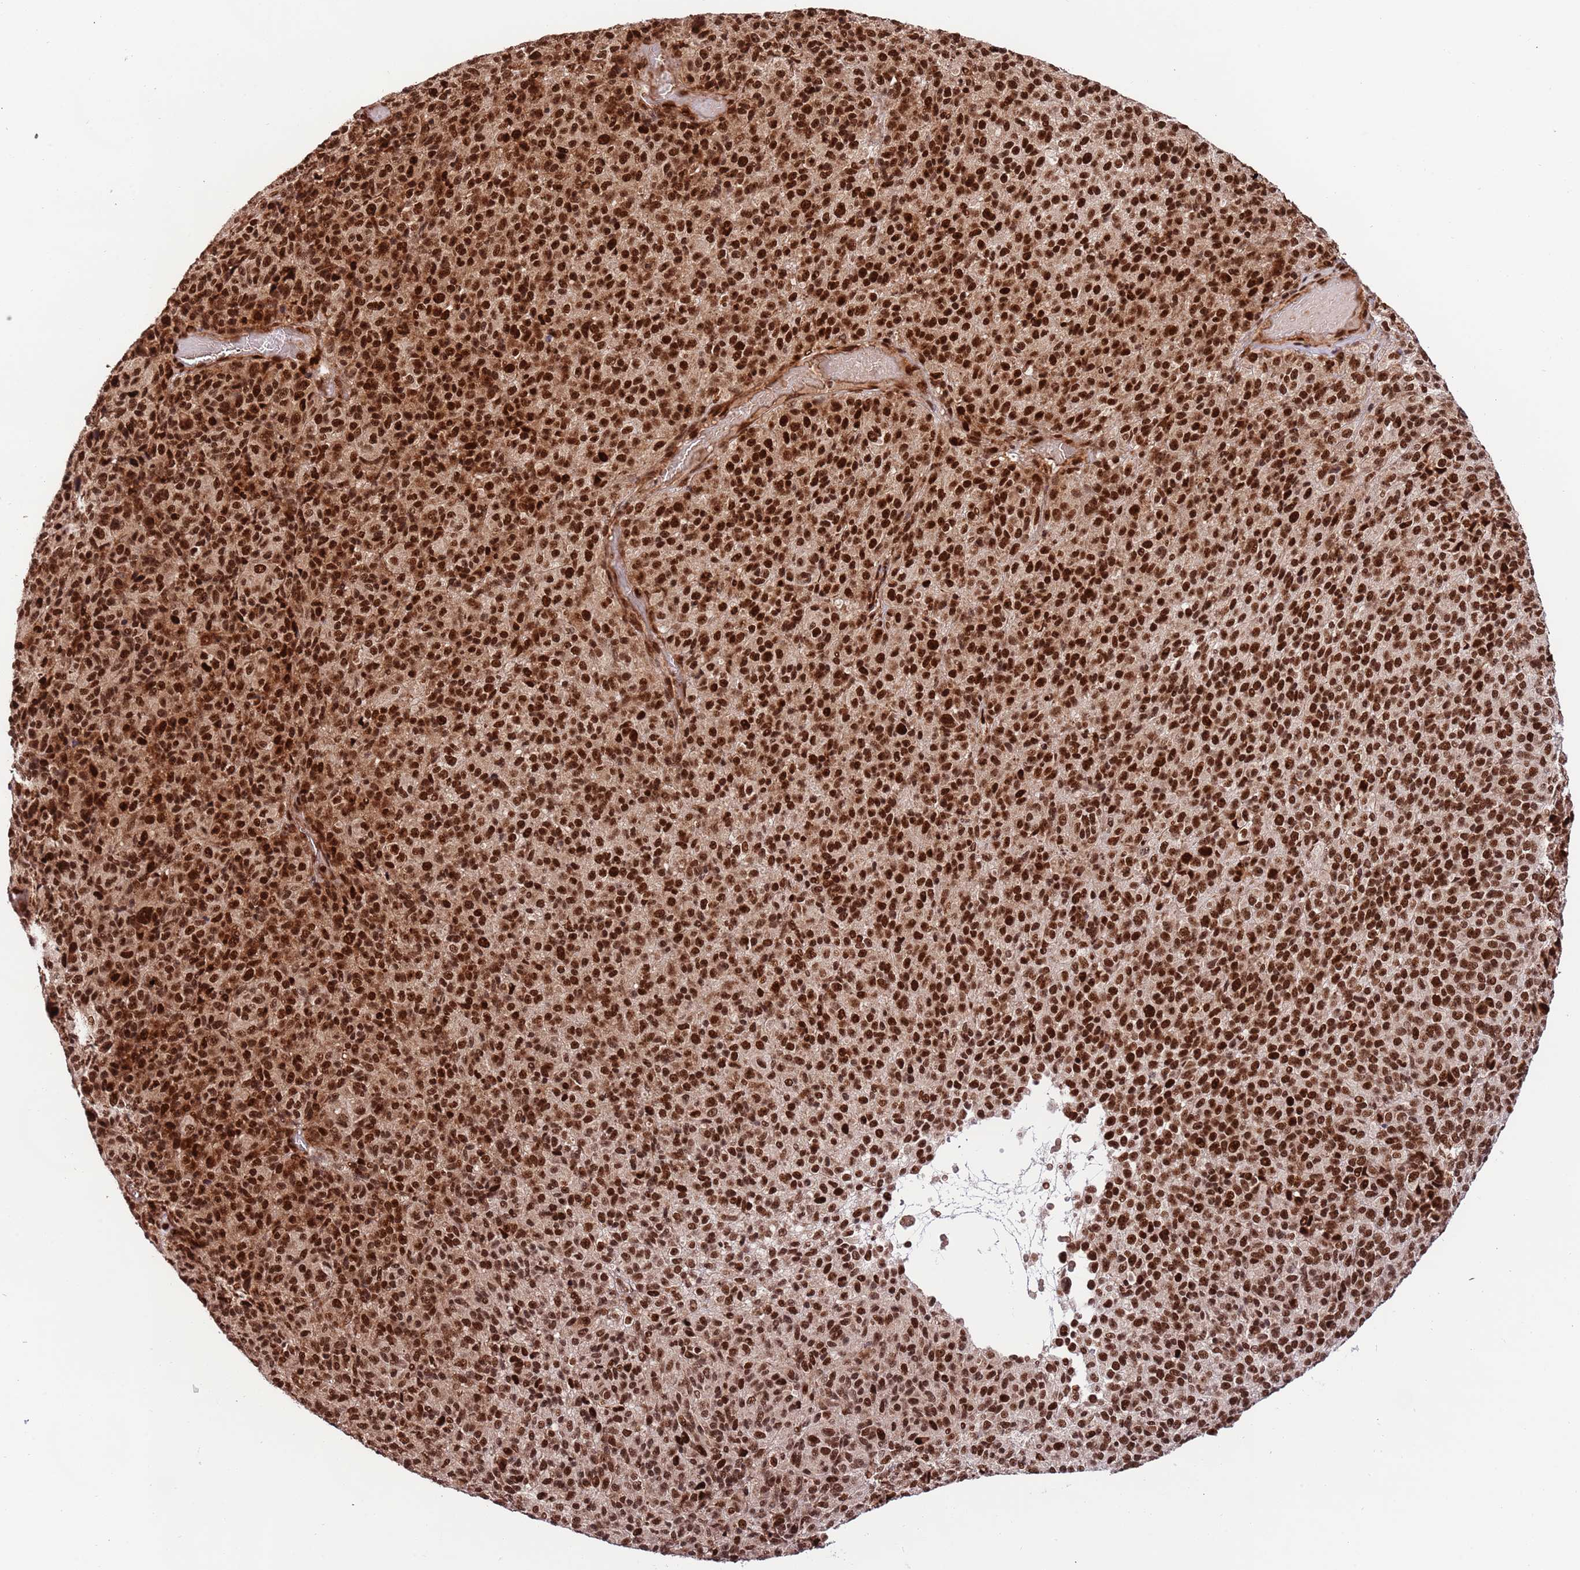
{"staining": {"intensity": "strong", "quantity": ">75%", "location": "nuclear"}, "tissue": "melanoma", "cell_type": "Tumor cells", "image_type": "cancer", "snomed": [{"axis": "morphology", "description": "Malignant melanoma, Metastatic site"}, {"axis": "topography", "description": "Brain"}], "caption": "IHC micrograph of neoplastic tissue: human malignant melanoma (metastatic site) stained using IHC displays high levels of strong protein expression localized specifically in the nuclear of tumor cells, appearing as a nuclear brown color.", "gene": "RIF1", "patient": {"sex": "female", "age": 56}}